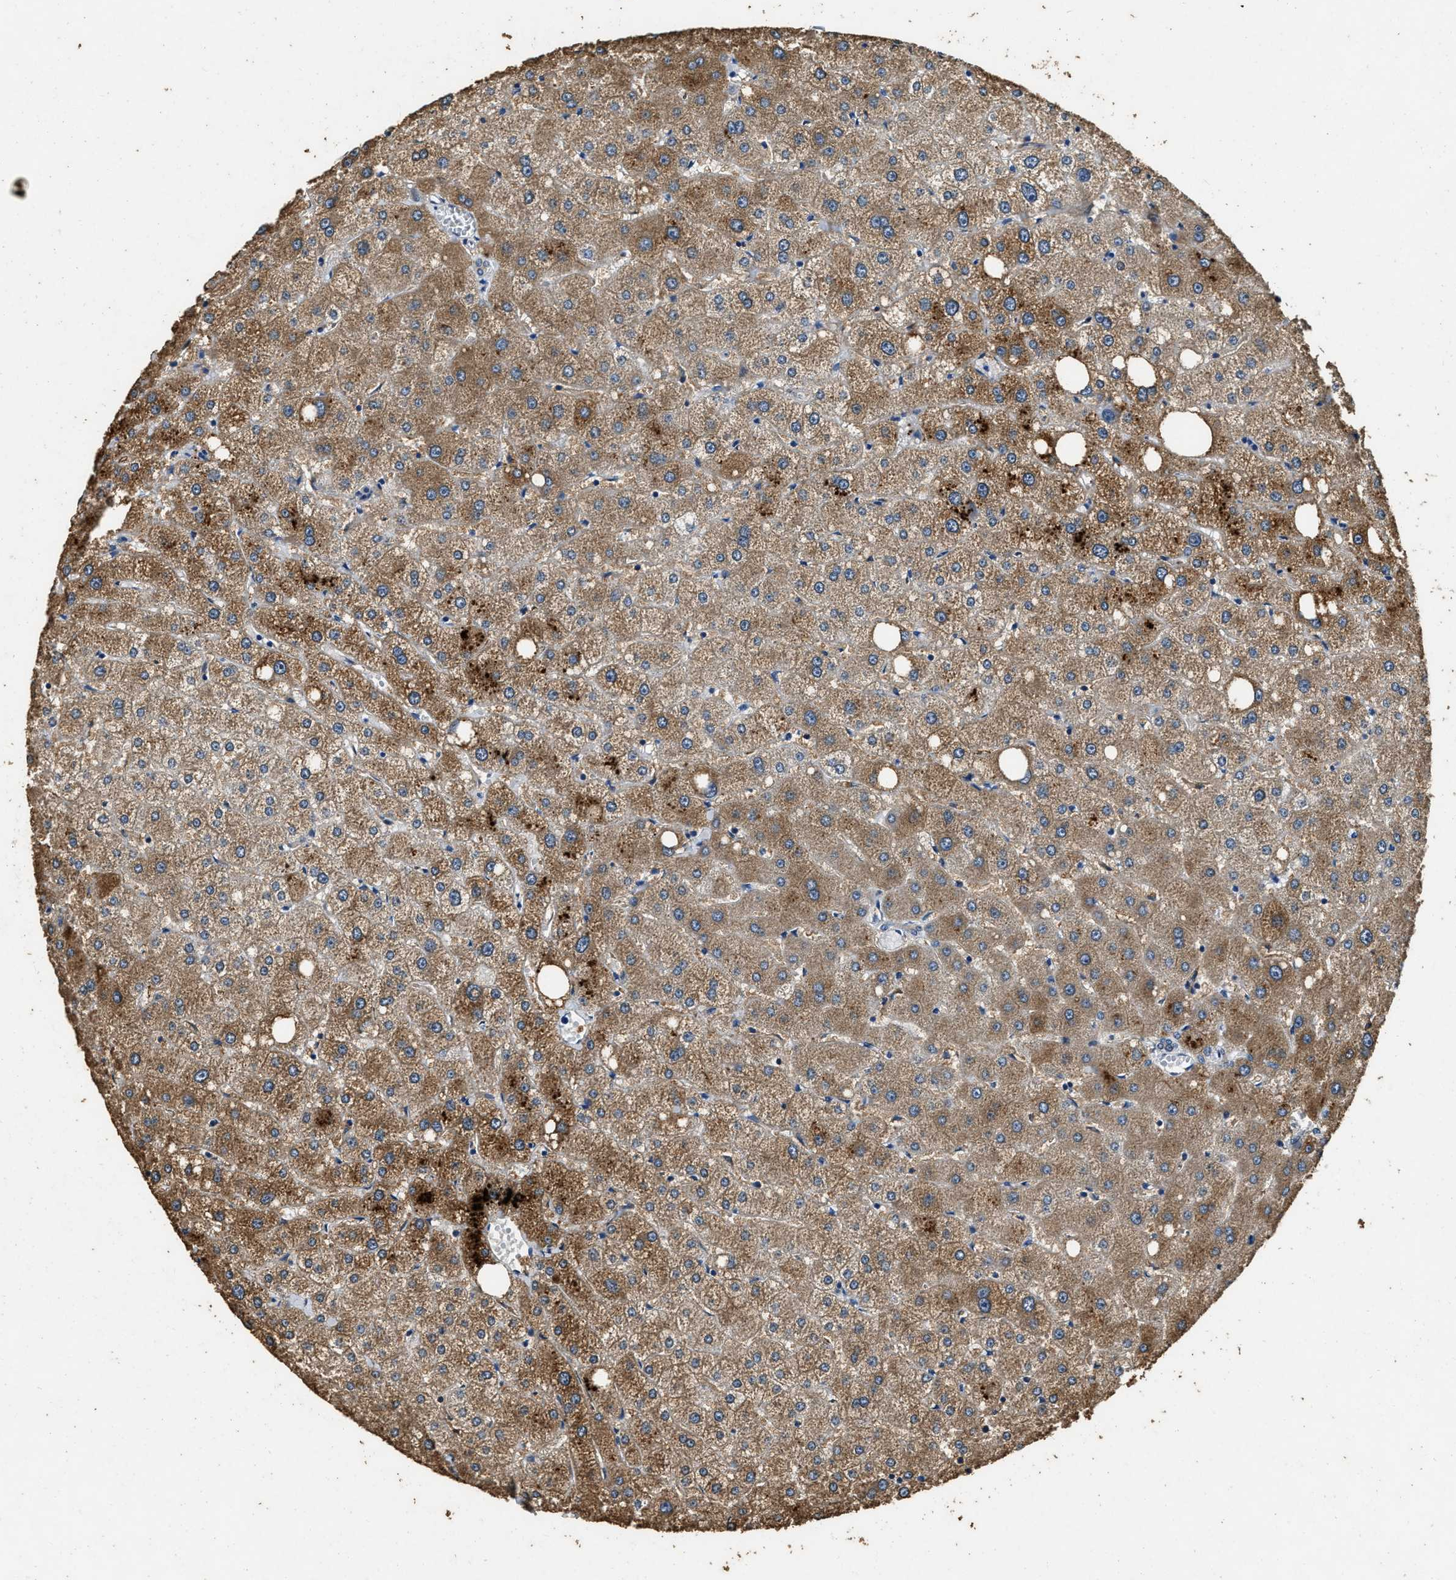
{"staining": {"intensity": "weak", "quantity": "25%-75%", "location": "cytoplasmic/membranous"}, "tissue": "liver", "cell_type": "Cholangiocytes", "image_type": "normal", "snomed": [{"axis": "morphology", "description": "Normal tissue, NOS"}, {"axis": "topography", "description": "Liver"}], "caption": "Liver stained with a protein marker displays weak staining in cholangiocytes.", "gene": "MIB1", "patient": {"sex": "male", "age": 73}}